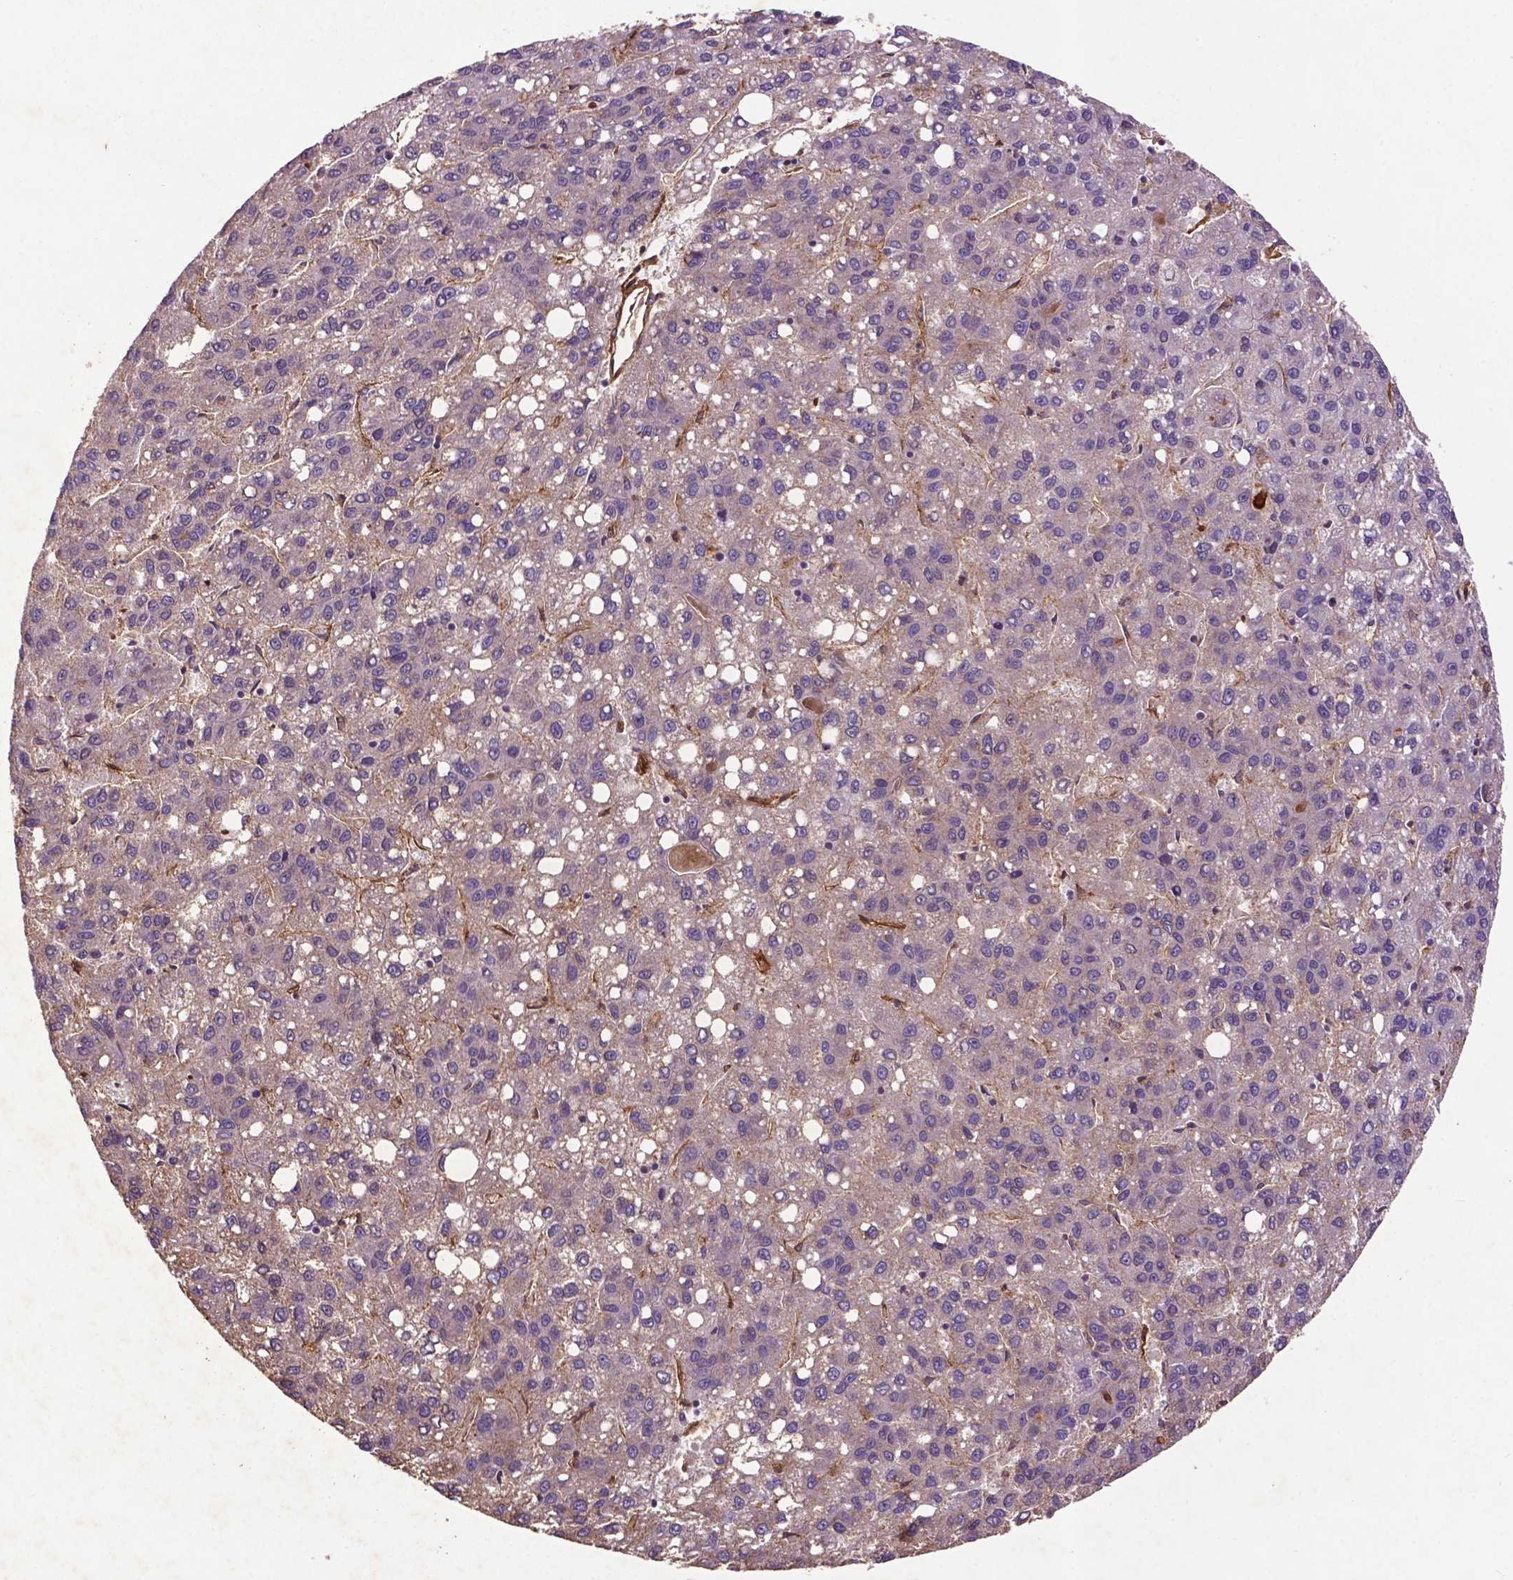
{"staining": {"intensity": "negative", "quantity": "none", "location": "none"}, "tissue": "liver cancer", "cell_type": "Tumor cells", "image_type": "cancer", "snomed": [{"axis": "morphology", "description": "Carcinoma, Hepatocellular, NOS"}, {"axis": "topography", "description": "Liver"}], "caption": "High magnification brightfield microscopy of liver cancer stained with DAB (3,3'-diaminobenzidine) (brown) and counterstained with hematoxylin (blue): tumor cells show no significant positivity.", "gene": "RRAS", "patient": {"sex": "female", "age": 82}}